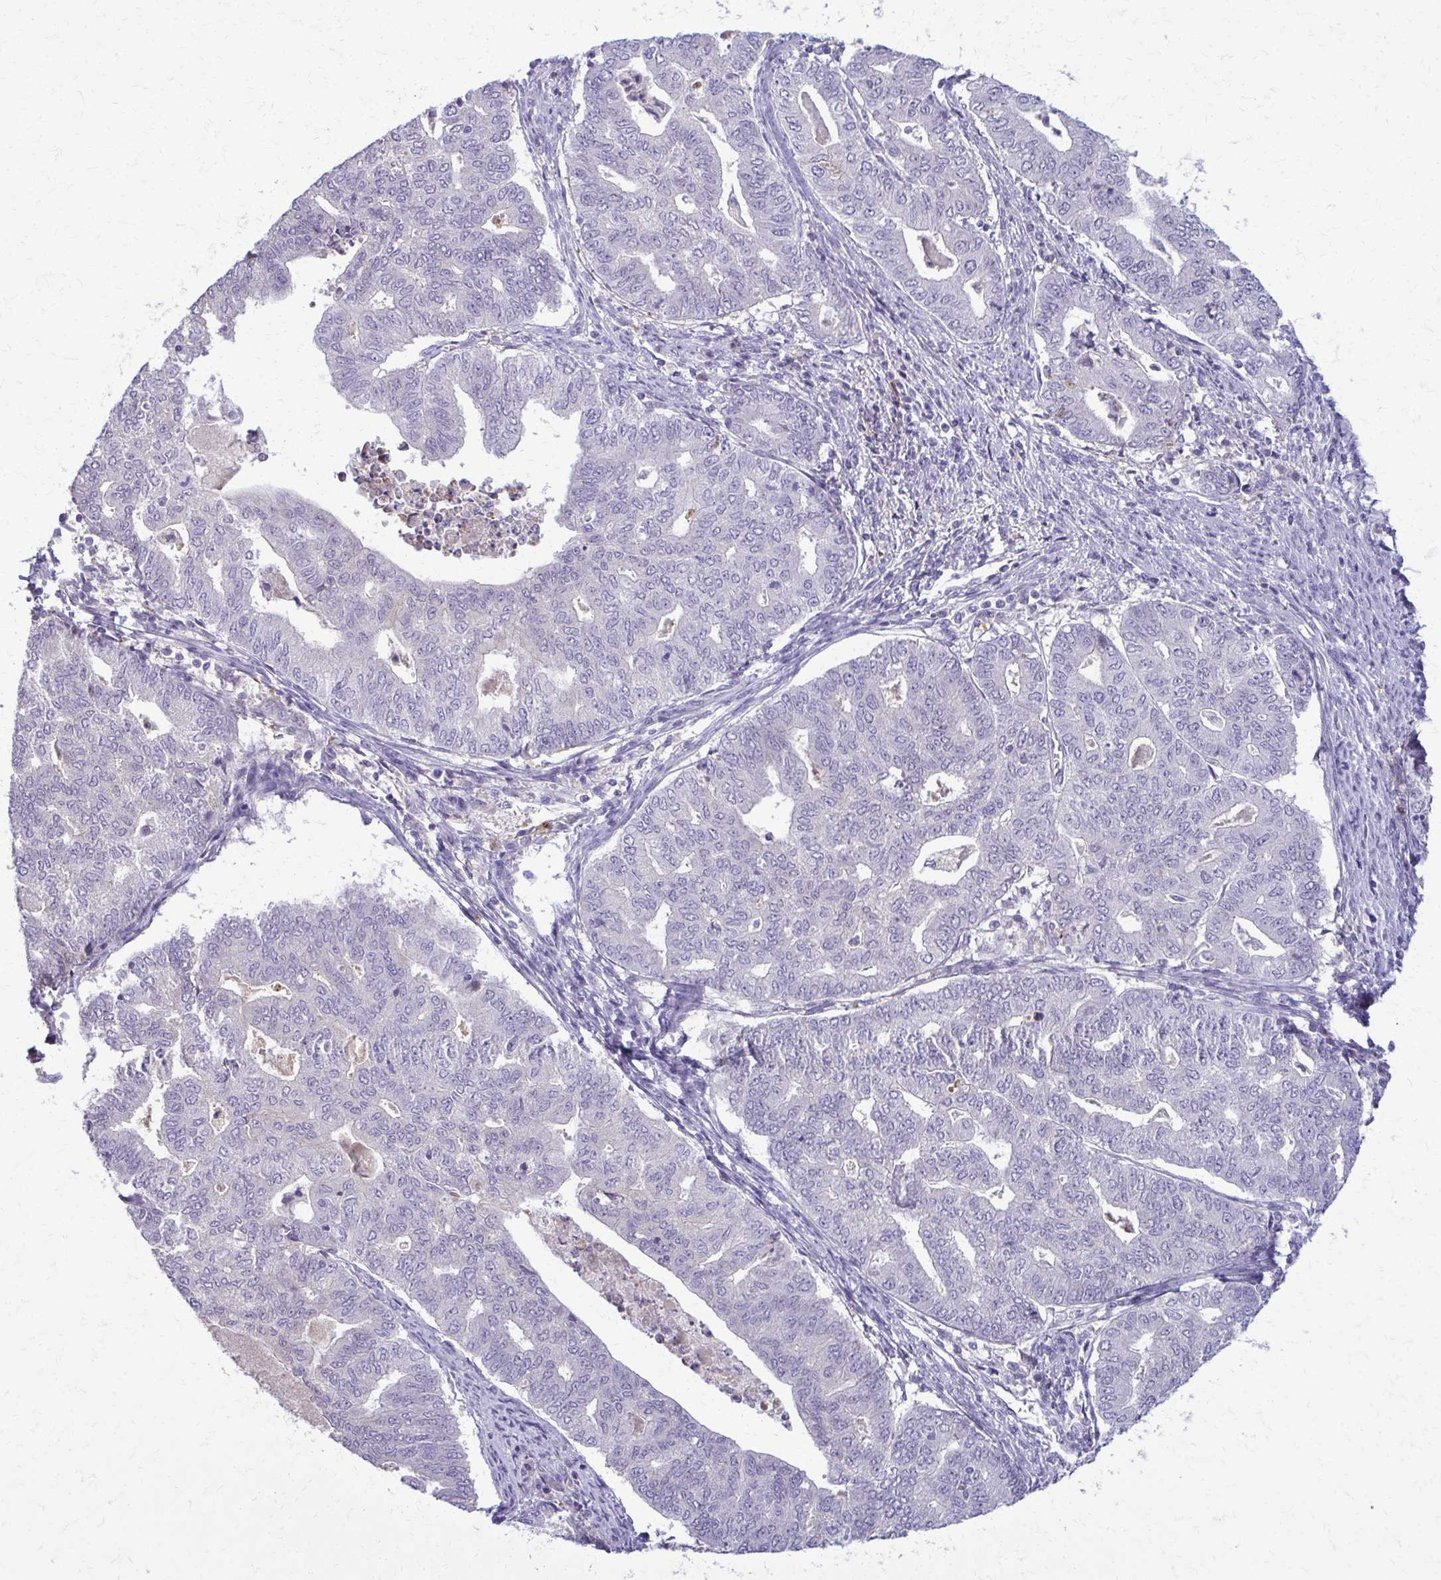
{"staining": {"intensity": "negative", "quantity": "none", "location": "none"}, "tissue": "endometrial cancer", "cell_type": "Tumor cells", "image_type": "cancer", "snomed": [{"axis": "morphology", "description": "Adenocarcinoma, NOS"}, {"axis": "topography", "description": "Endometrium"}], "caption": "IHC of human endometrial adenocarcinoma shows no staining in tumor cells. (Immunohistochemistry, brightfield microscopy, high magnification).", "gene": "OR4M1", "patient": {"sex": "female", "age": 79}}